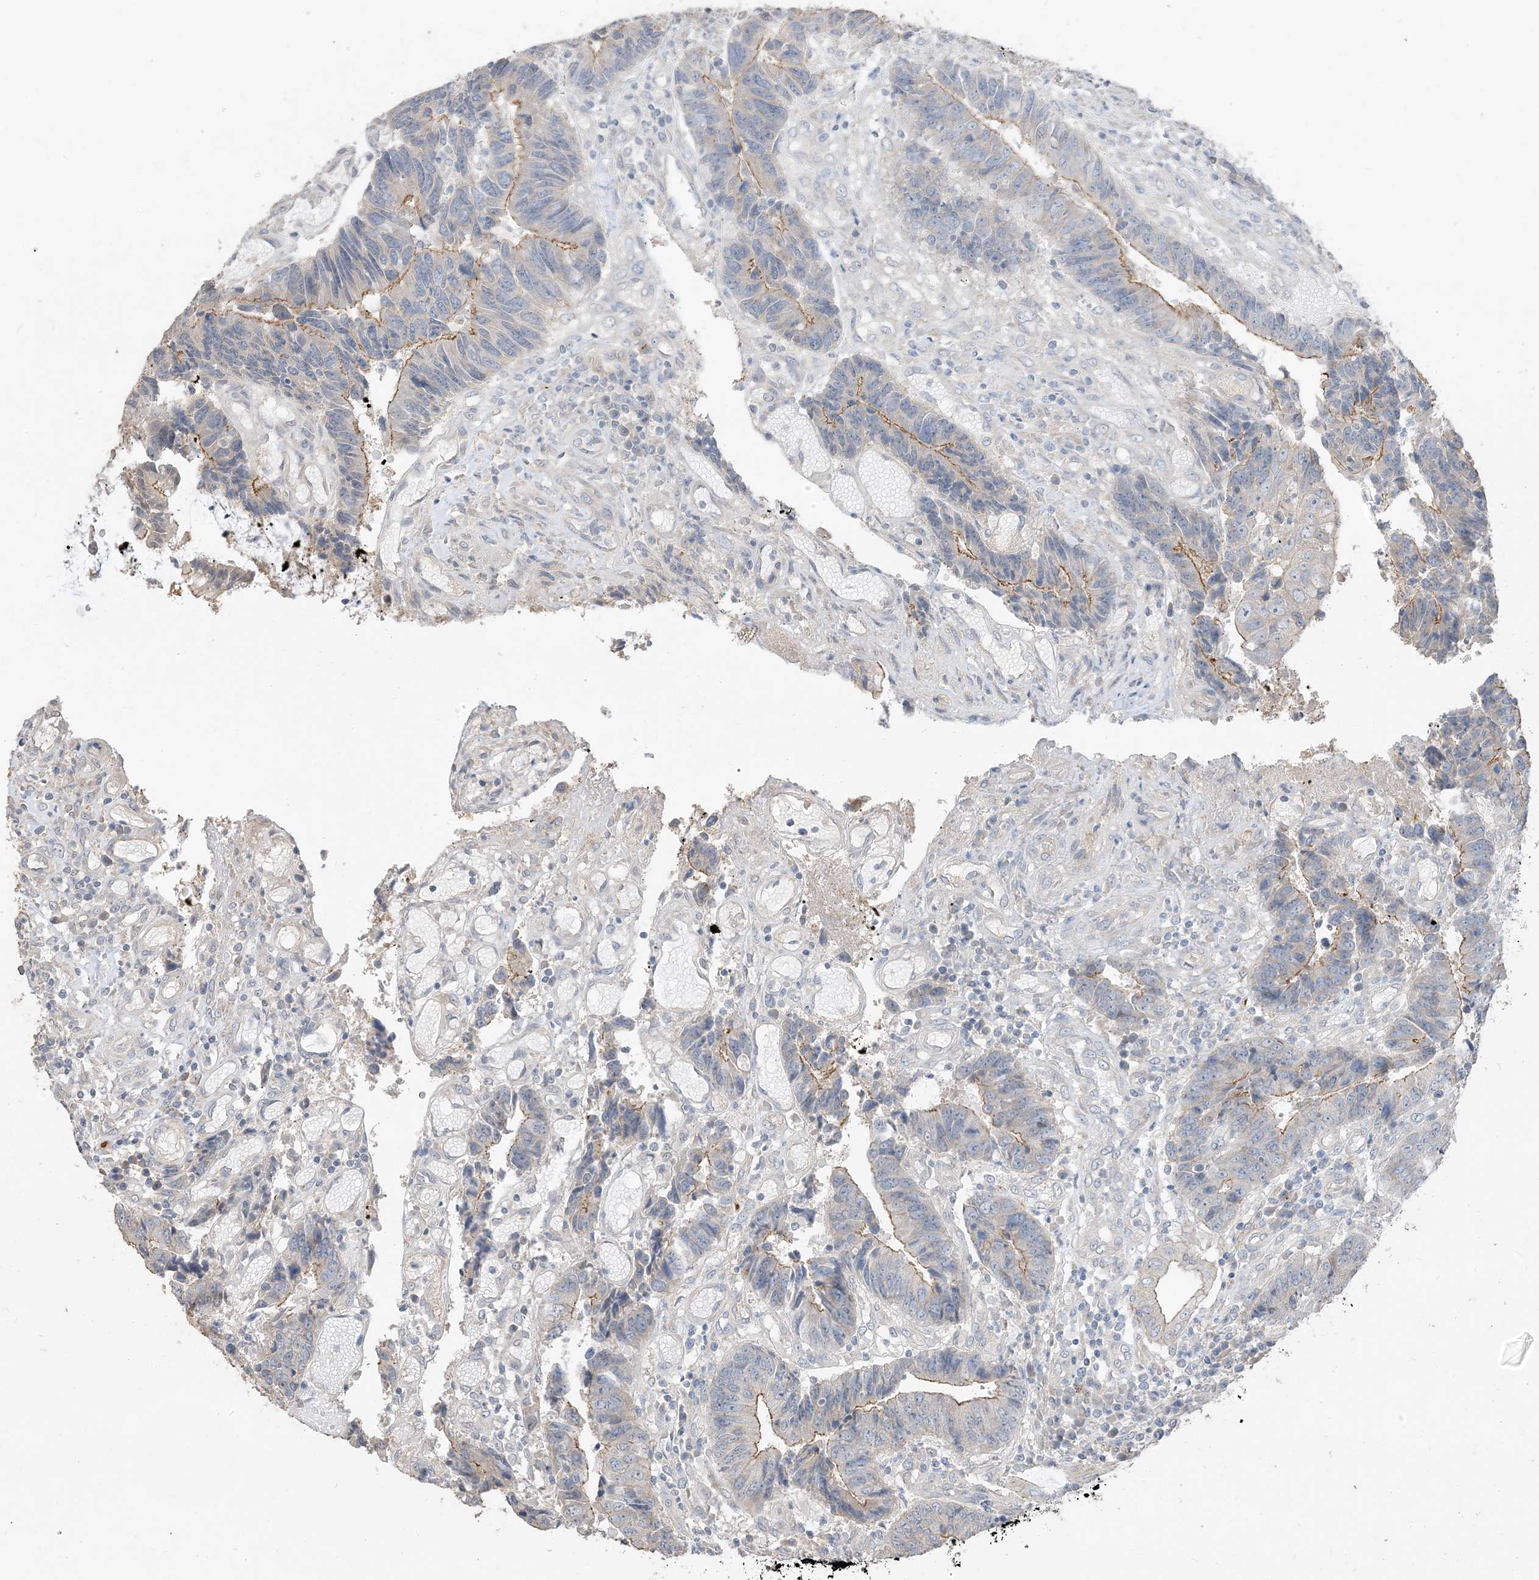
{"staining": {"intensity": "moderate", "quantity": "25%-75%", "location": "cytoplasmic/membranous"}, "tissue": "colorectal cancer", "cell_type": "Tumor cells", "image_type": "cancer", "snomed": [{"axis": "morphology", "description": "Adenocarcinoma, NOS"}, {"axis": "topography", "description": "Rectum"}], "caption": "Human adenocarcinoma (colorectal) stained with a brown dye shows moderate cytoplasmic/membranous positive staining in about 25%-75% of tumor cells.", "gene": "RNF175", "patient": {"sex": "male", "age": 84}}